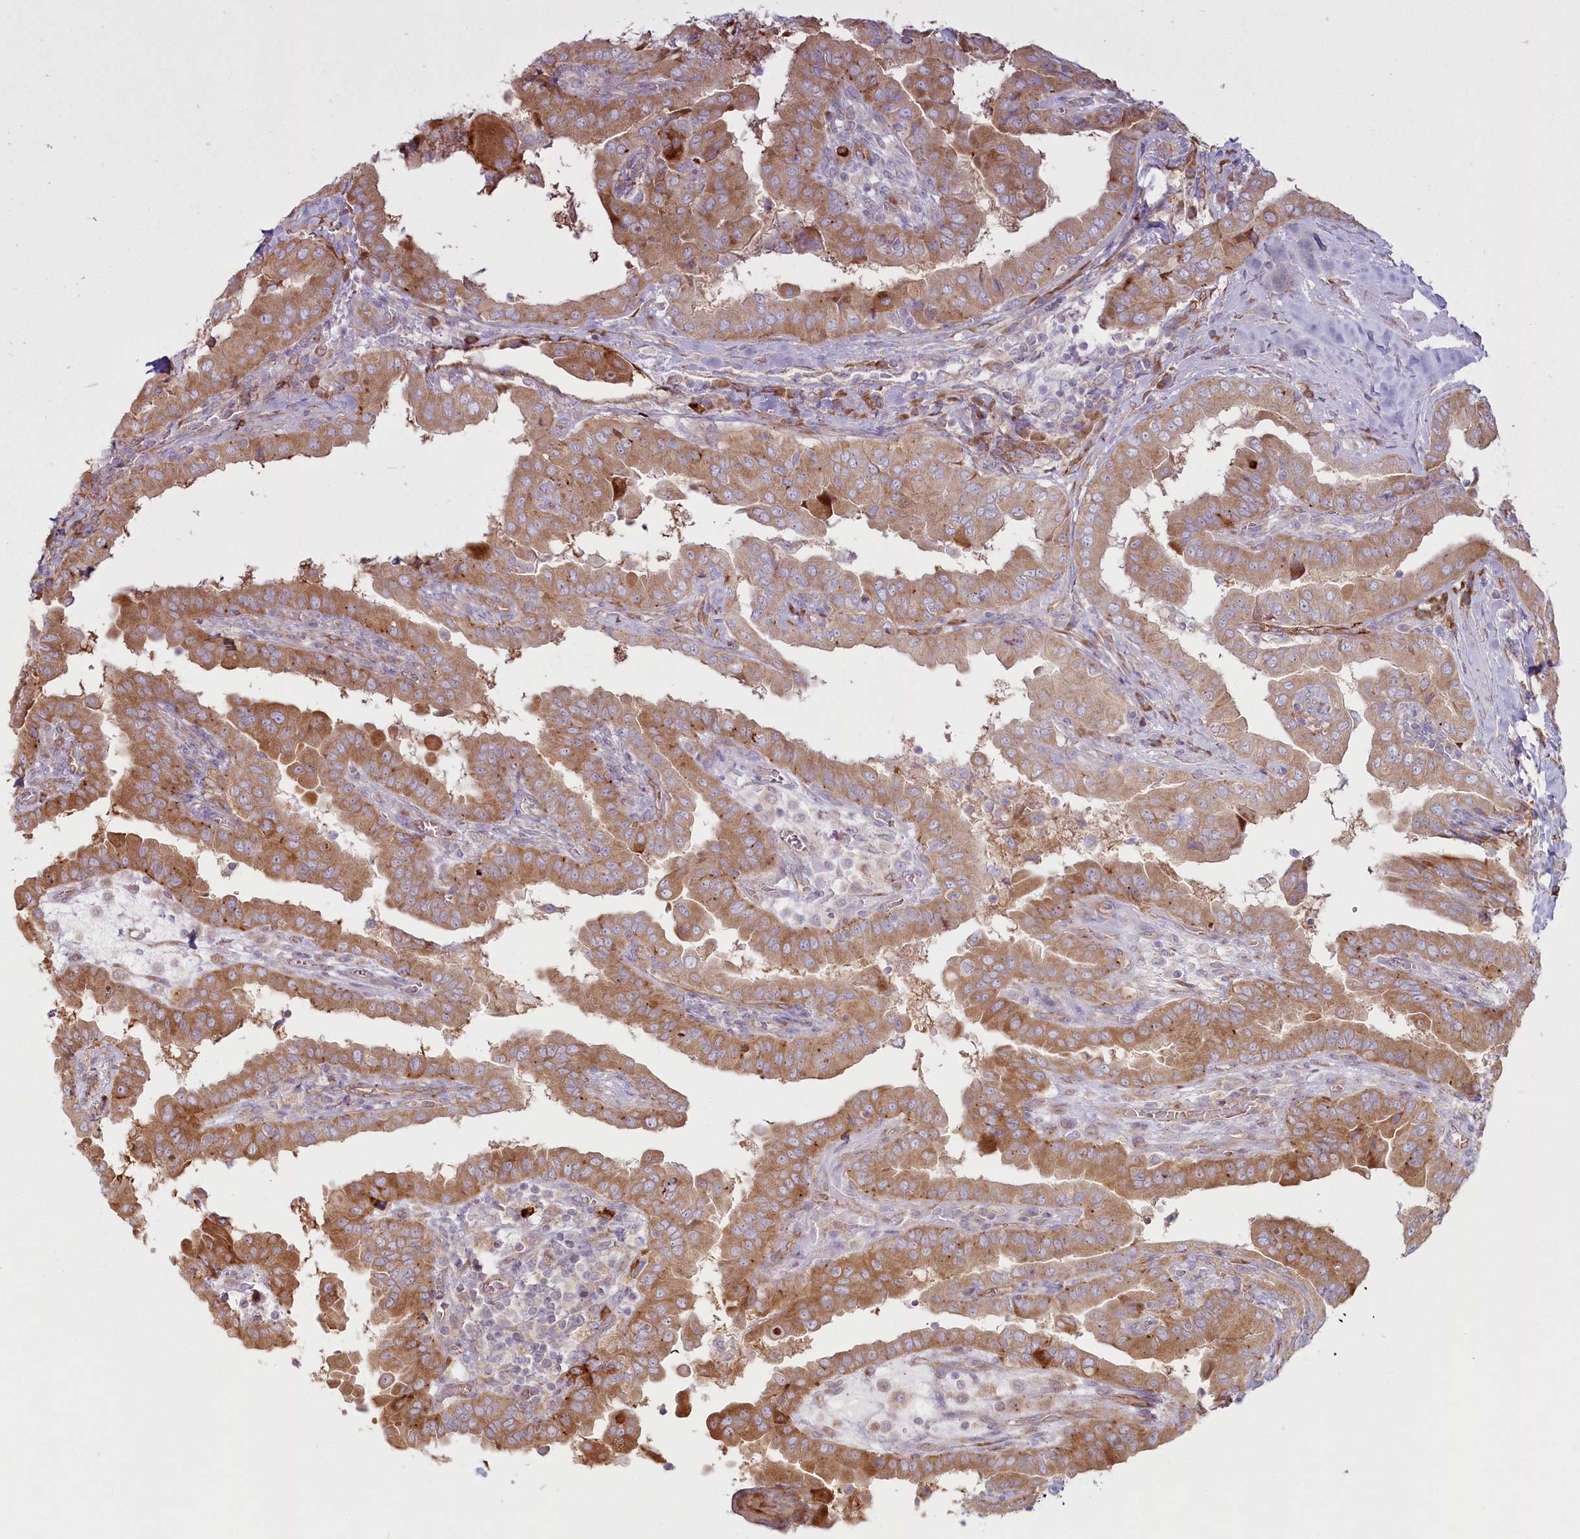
{"staining": {"intensity": "moderate", "quantity": ">75%", "location": "cytoplasmic/membranous"}, "tissue": "thyroid cancer", "cell_type": "Tumor cells", "image_type": "cancer", "snomed": [{"axis": "morphology", "description": "Papillary adenocarcinoma, NOS"}, {"axis": "topography", "description": "Thyroid gland"}], "caption": "This is an image of immunohistochemistry (IHC) staining of thyroid cancer, which shows moderate positivity in the cytoplasmic/membranous of tumor cells.", "gene": "HARS2", "patient": {"sex": "male", "age": 33}}